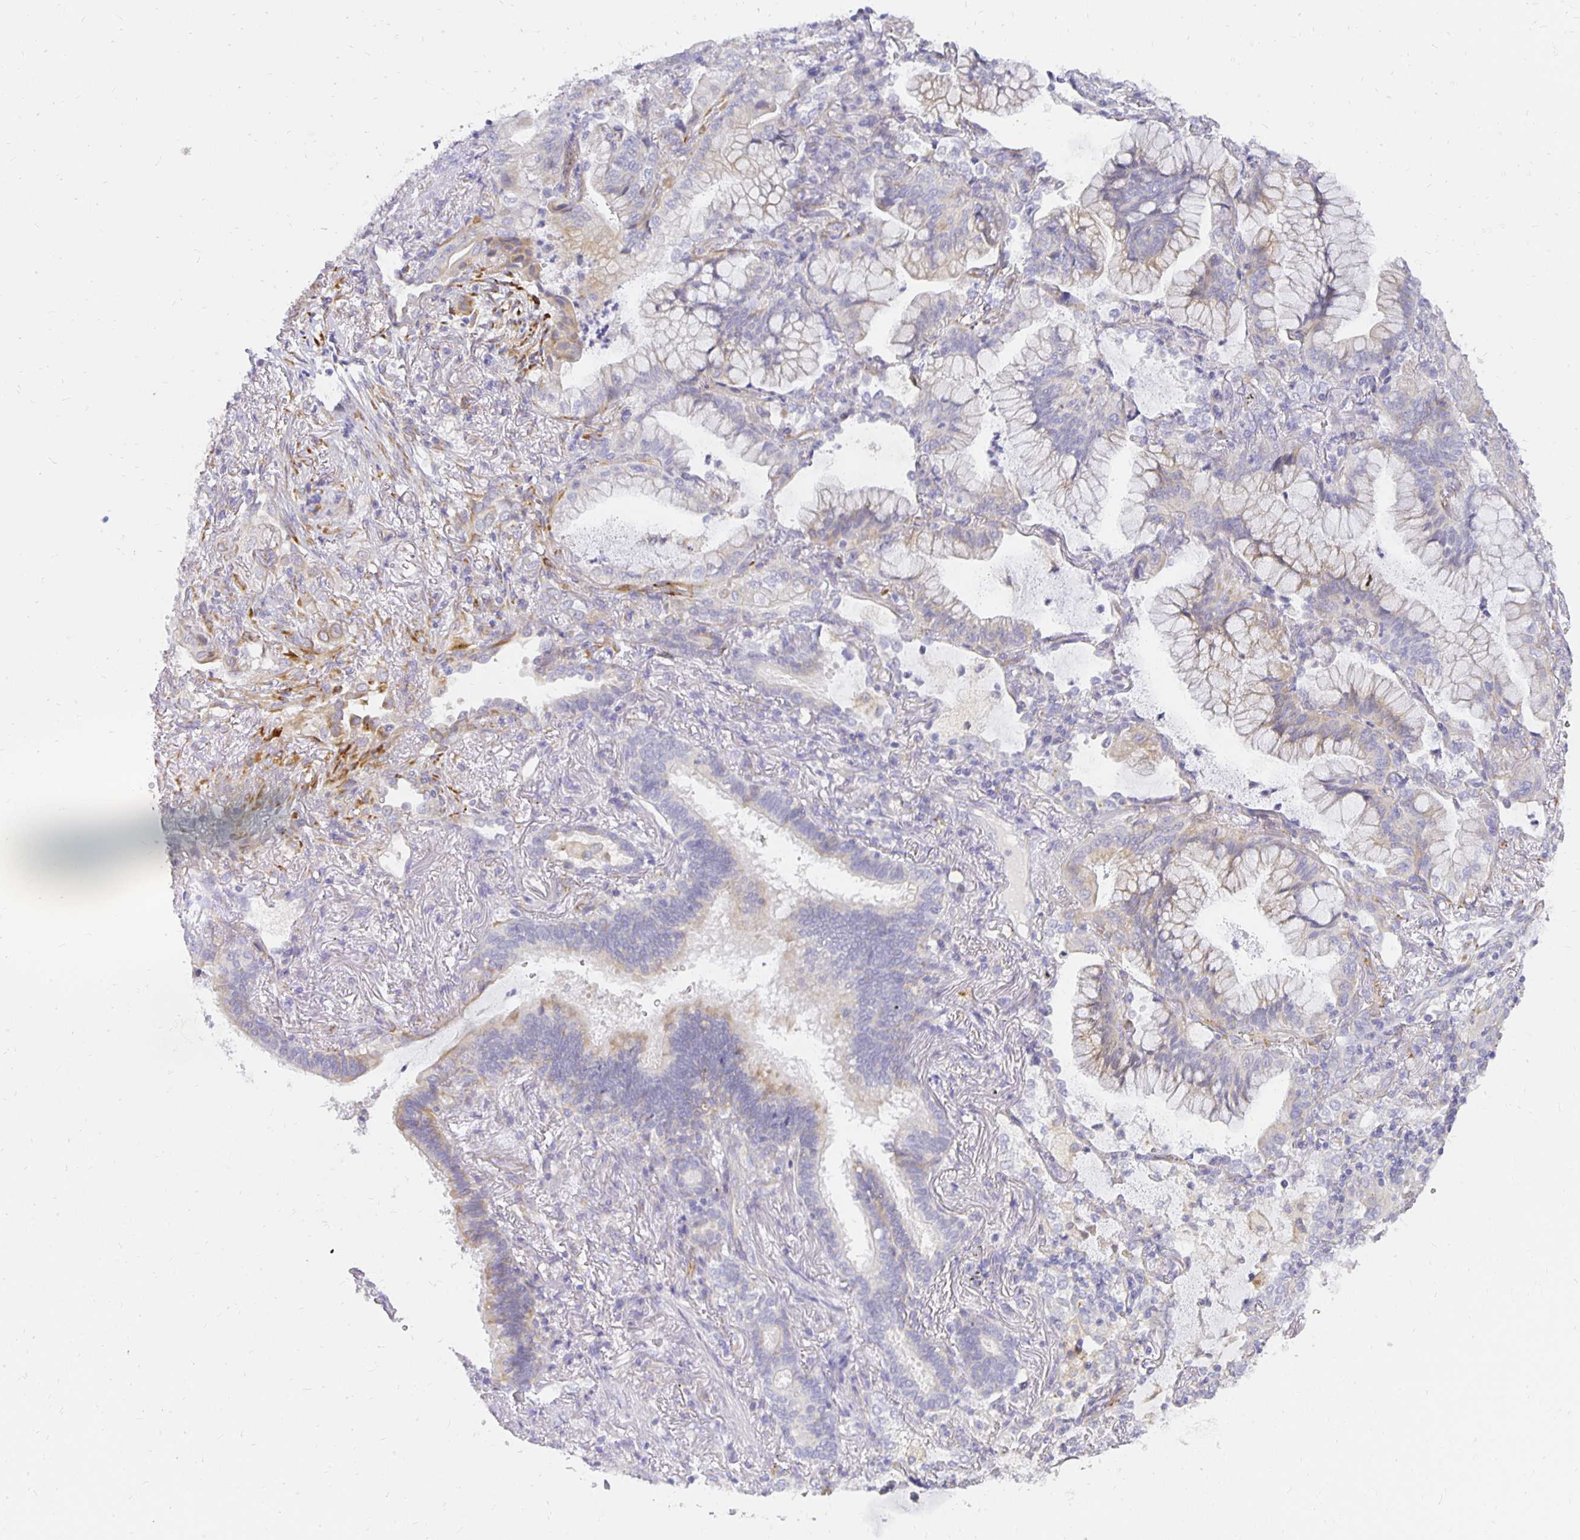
{"staining": {"intensity": "negative", "quantity": "none", "location": "none"}, "tissue": "lung cancer", "cell_type": "Tumor cells", "image_type": "cancer", "snomed": [{"axis": "morphology", "description": "Adenocarcinoma, NOS"}, {"axis": "topography", "description": "Lung"}], "caption": "There is no significant positivity in tumor cells of lung cancer (adenocarcinoma).", "gene": "PLOD1", "patient": {"sex": "male", "age": 77}}